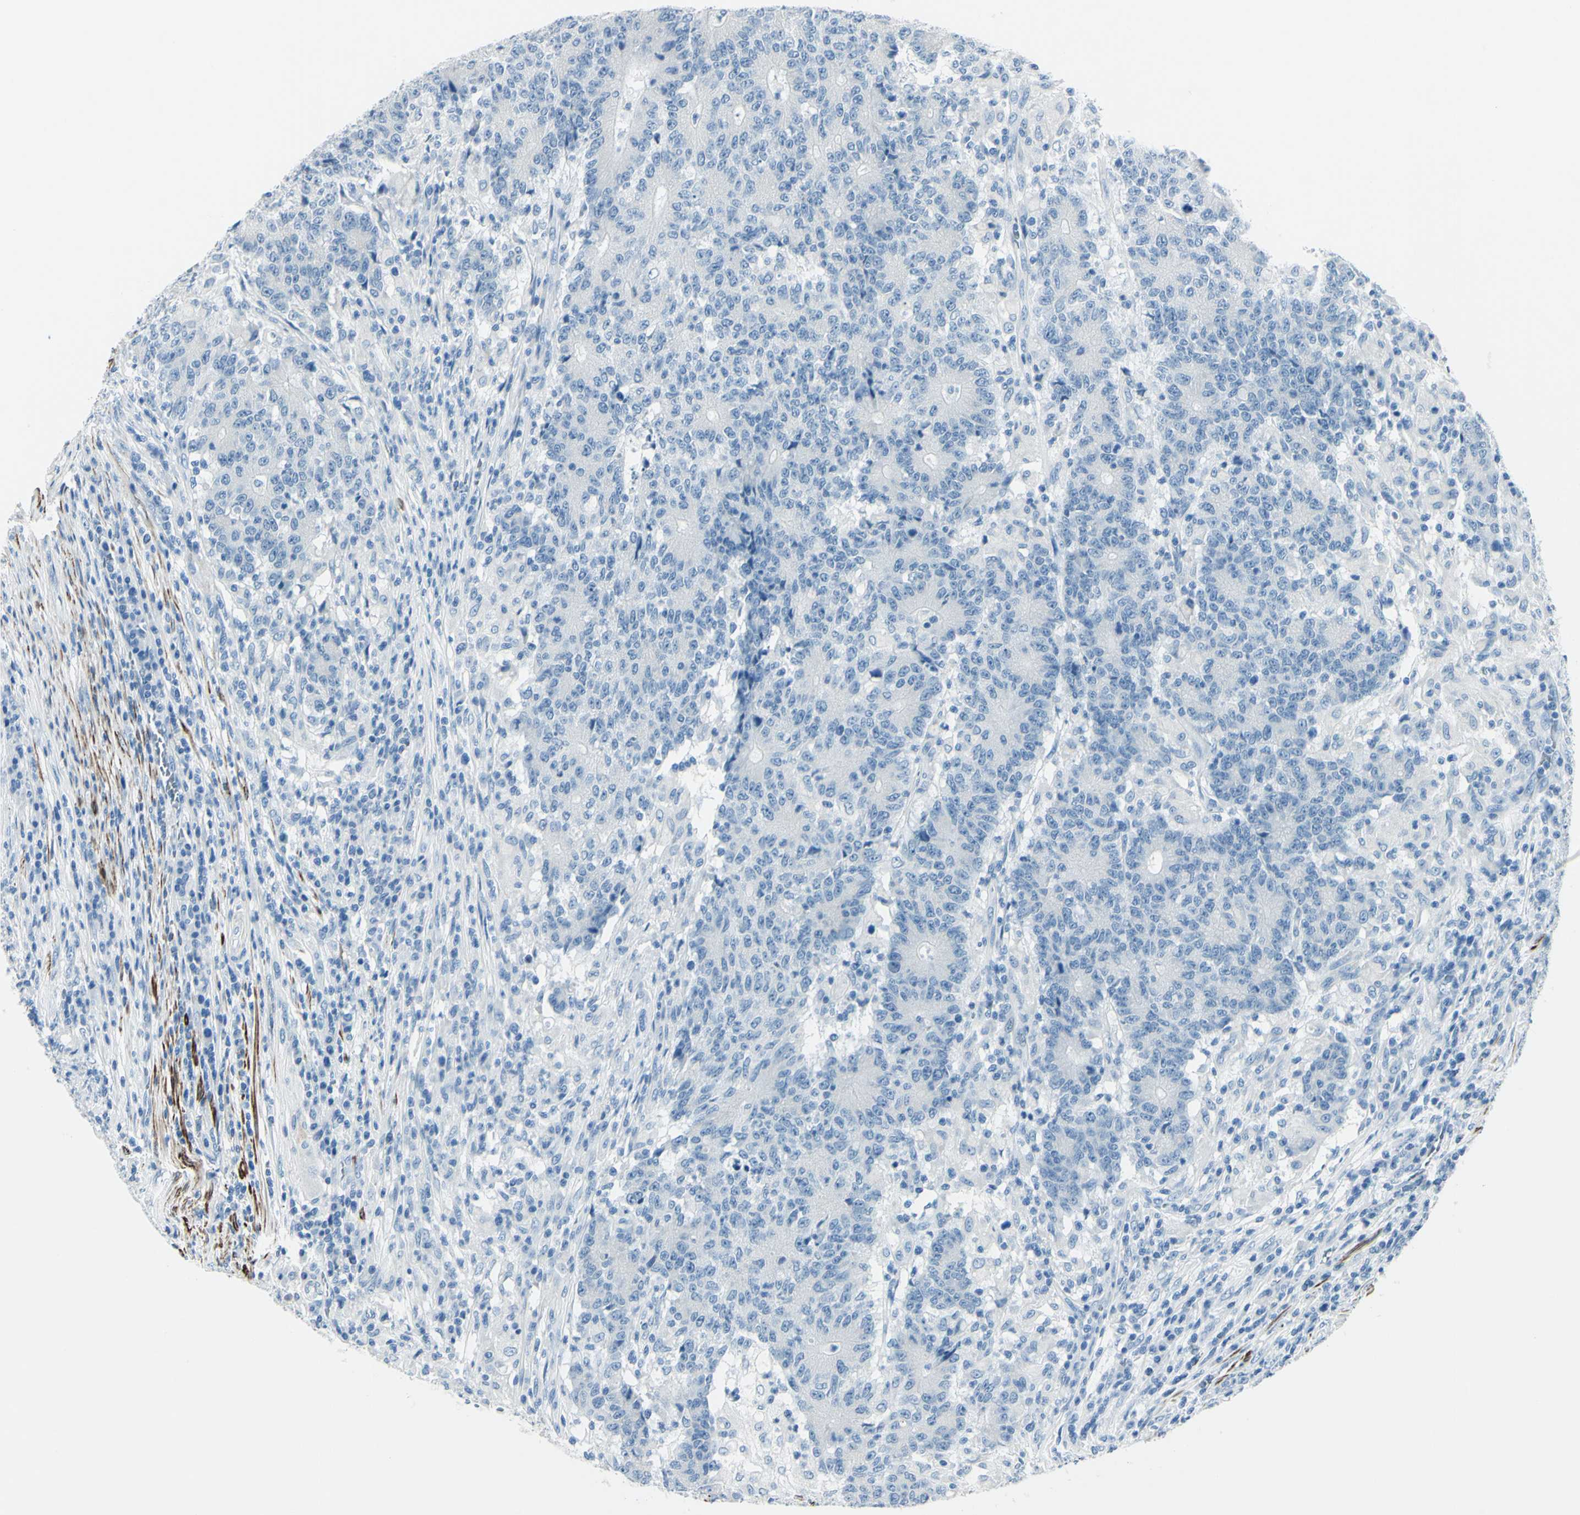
{"staining": {"intensity": "negative", "quantity": "none", "location": "none"}, "tissue": "colorectal cancer", "cell_type": "Tumor cells", "image_type": "cancer", "snomed": [{"axis": "morphology", "description": "Normal tissue, NOS"}, {"axis": "morphology", "description": "Adenocarcinoma, NOS"}, {"axis": "topography", "description": "Colon"}], "caption": "Immunohistochemical staining of colorectal cancer (adenocarcinoma) demonstrates no significant positivity in tumor cells.", "gene": "CDH15", "patient": {"sex": "female", "age": 75}}